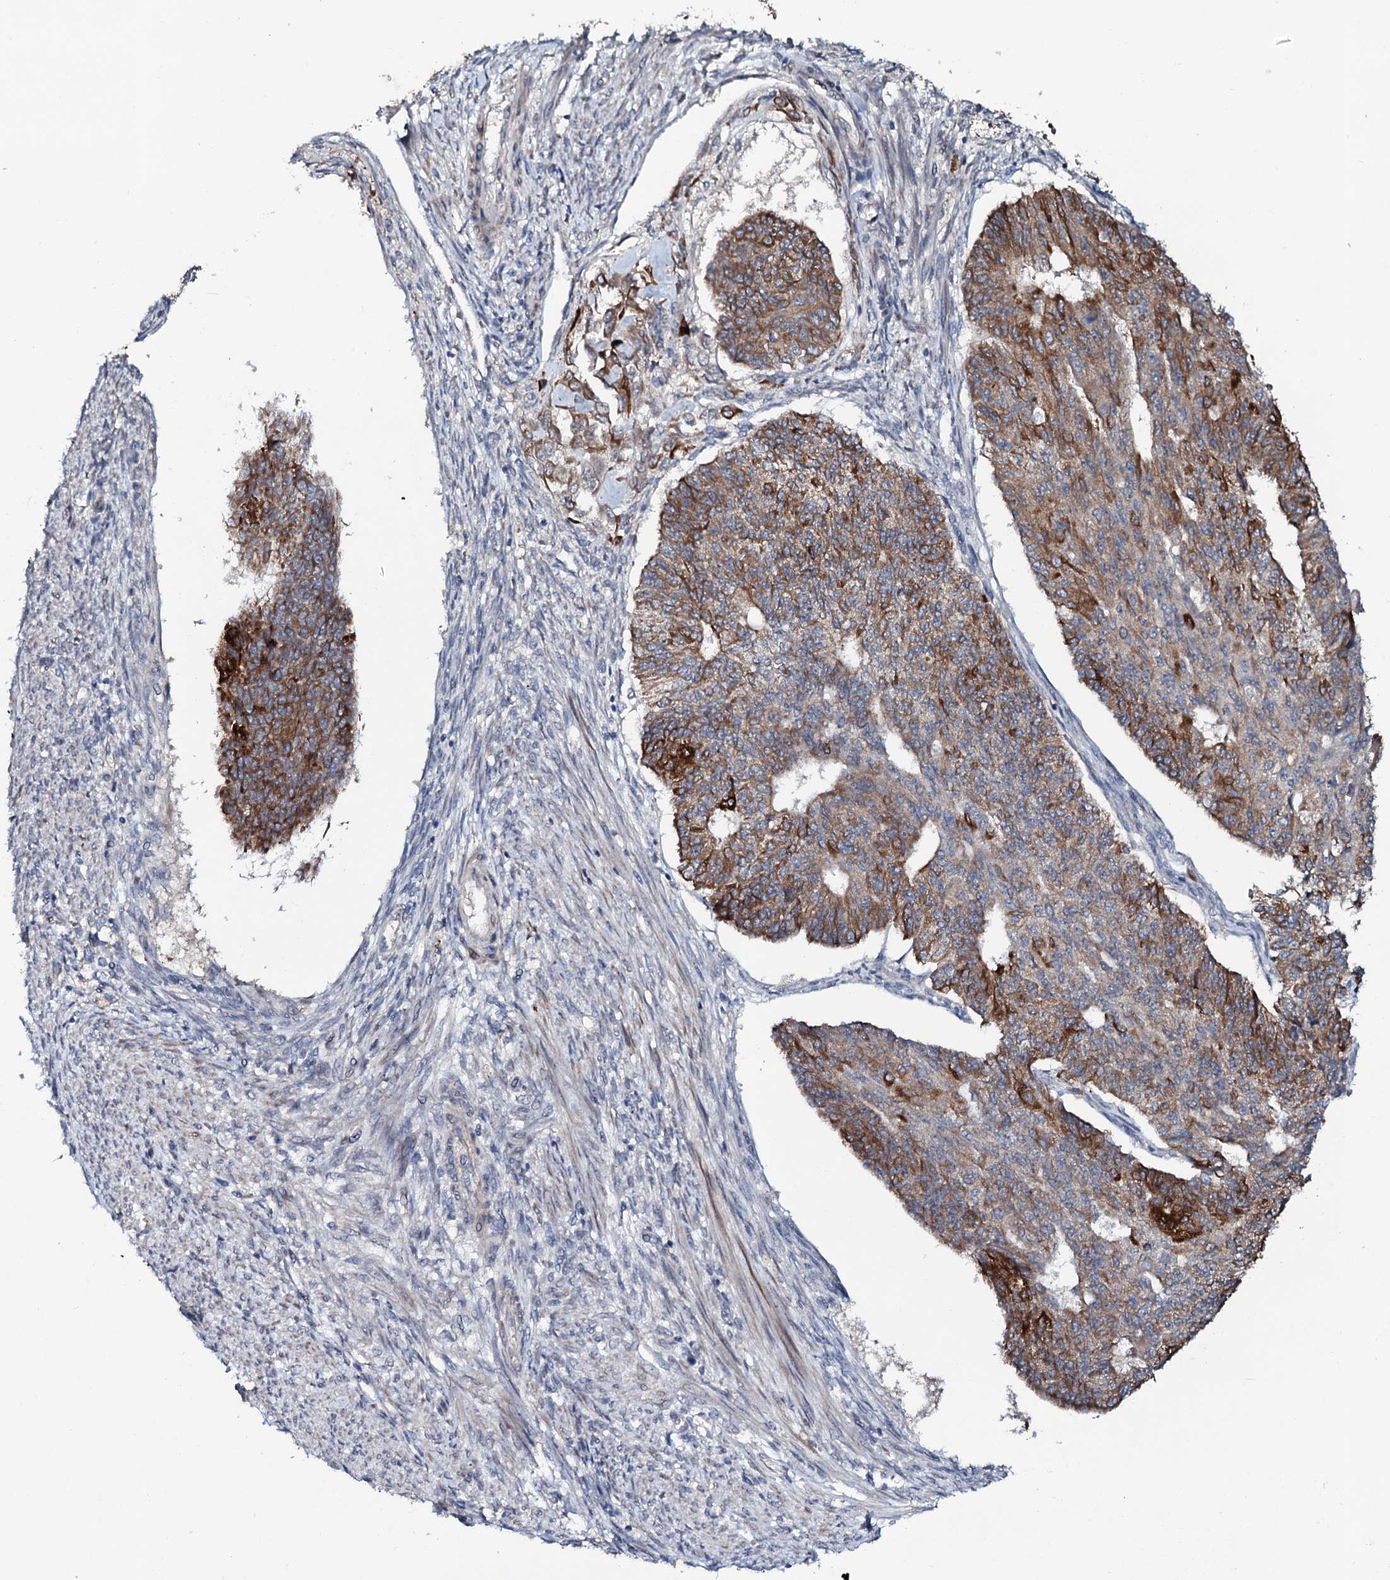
{"staining": {"intensity": "moderate", "quantity": ">75%", "location": "cytoplasmic/membranous"}, "tissue": "endometrial cancer", "cell_type": "Tumor cells", "image_type": "cancer", "snomed": [{"axis": "morphology", "description": "Adenocarcinoma, NOS"}, {"axis": "topography", "description": "Endometrium"}], "caption": "Tumor cells exhibit medium levels of moderate cytoplasmic/membranous expression in about >75% of cells in human endometrial cancer. The protein is stained brown, and the nuclei are stained in blue (DAB IHC with brightfield microscopy, high magnification).", "gene": "PPP1R3D", "patient": {"sex": "female", "age": 32}}